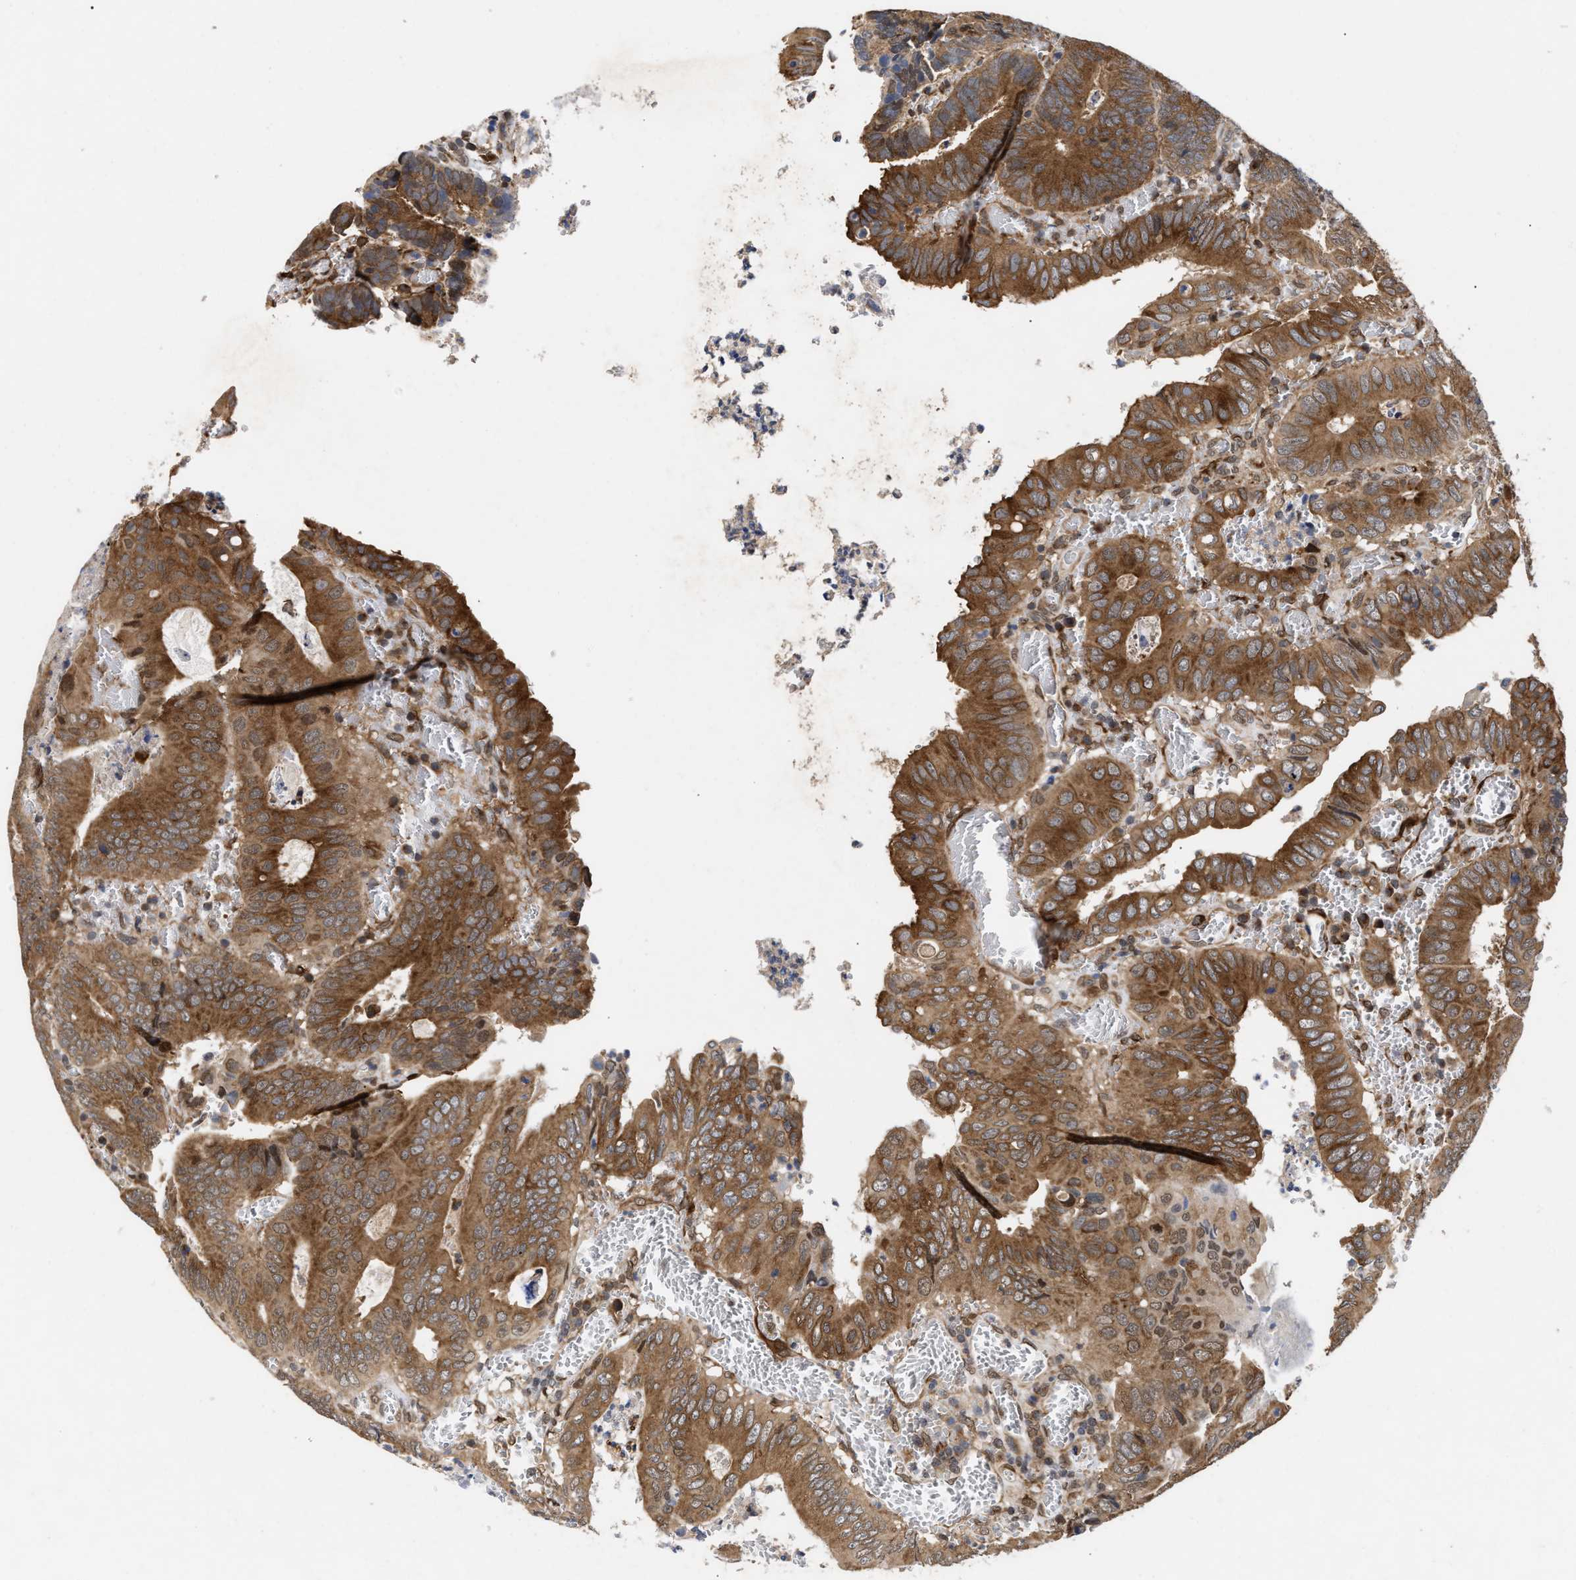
{"staining": {"intensity": "strong", "quantity": ">75%", "location": "cytoplasmic/membranous"}, "tissue": "colorectal cancer", "cell_type": "Tumor cells", "image_type": "cancer", "snomed": [{"axis": "morphology", "description": "Inflammation, NOS"}, {"axis": "morphology", "description": "Adenocarcinoma, NOS"}, {"axis": "topography", "description": "Colon"}], "caption": "Immunohistochemistry micrograph of neoplastic tissue: human colorectal adenocarcinoma stained using immunohistochemistry displays high levels of strong protein expression localized specifically in the cytoplasmic/membranous of tumor cells, appearing as a cytoplasmic/membranous brown color.", "gene": "CLIP2", "patient": {"sex": "male", "age": 72}}